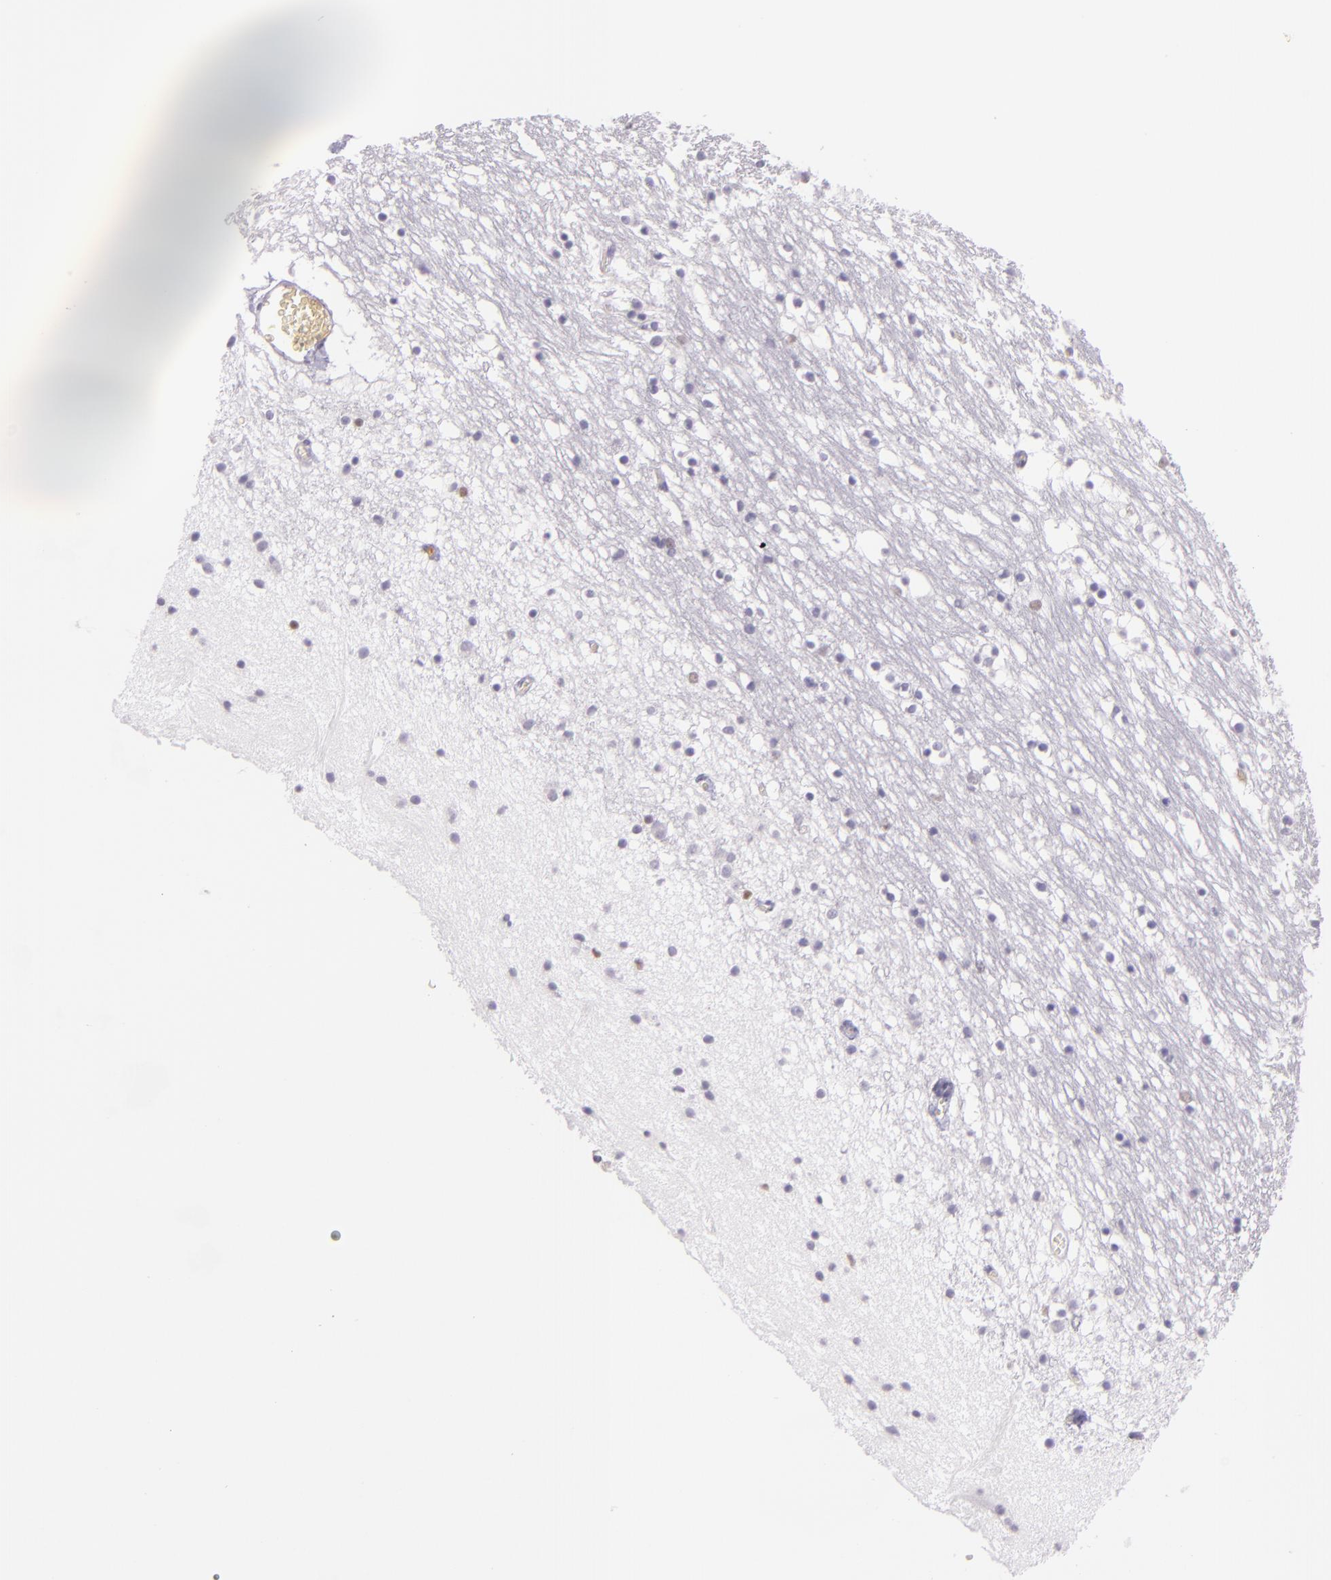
{"staining": {"intensity": "negative", "quantity": "none", "location": "none"}, "tissue": "caudate", "cell_type": "Glial cells", "image_type": "normal", "snomed": [{"axis": "morphology", "description": "Normal tissue, NOS"}, {"axis": "topography", "description": "Lateral ventricle wall"}], "caption": "Immunohistochemical staining of normal human caudate displays no significant positivity in glial cells.", "gene": "CHEK2", "patient": {"sex": "male", "age": 45}}